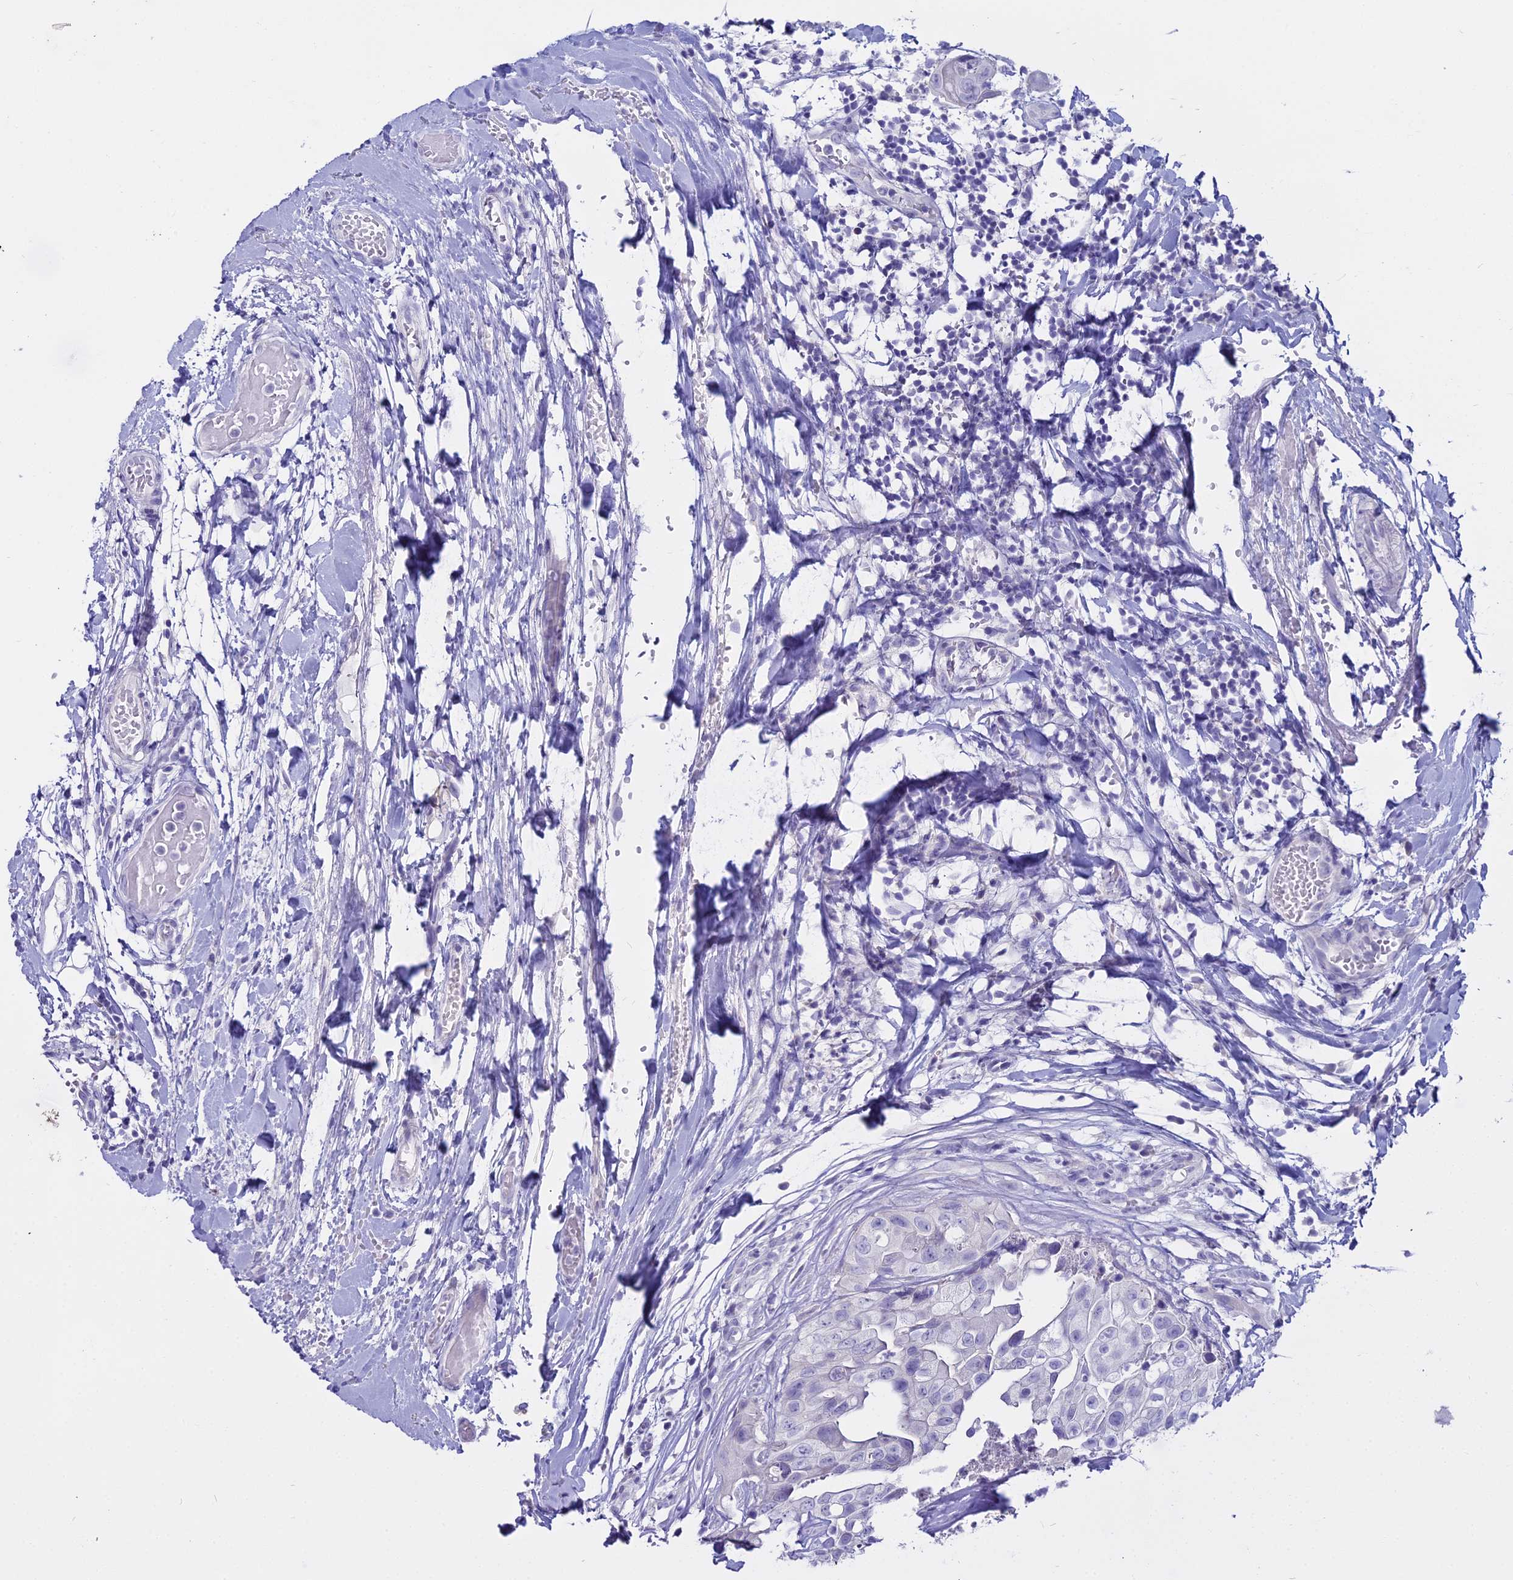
{"staining": {"intensity": "negative", "quantity": "none", "location": "none"}, "tissue": "head and neck cancer", "cell_type": "Tumor cells", "image_type": "cancer", "snomed": [{"axis": "morphology", "description": "Adenocarcinoma, NOS"}, {"axis": "morphology", "description": "Adenocarcinoma, metastatic, NOS"}, {"axis": "topography", "description": "Head-Neck"}], "caption": "Immunohistochemistry histopathology image of head and neck metastatic adenocarcinoma stained for a protein (brown), which demonstrates no expression in tumor cells.", "gene": "ALPP", "patient": {"sex": "male", "age": 75}}